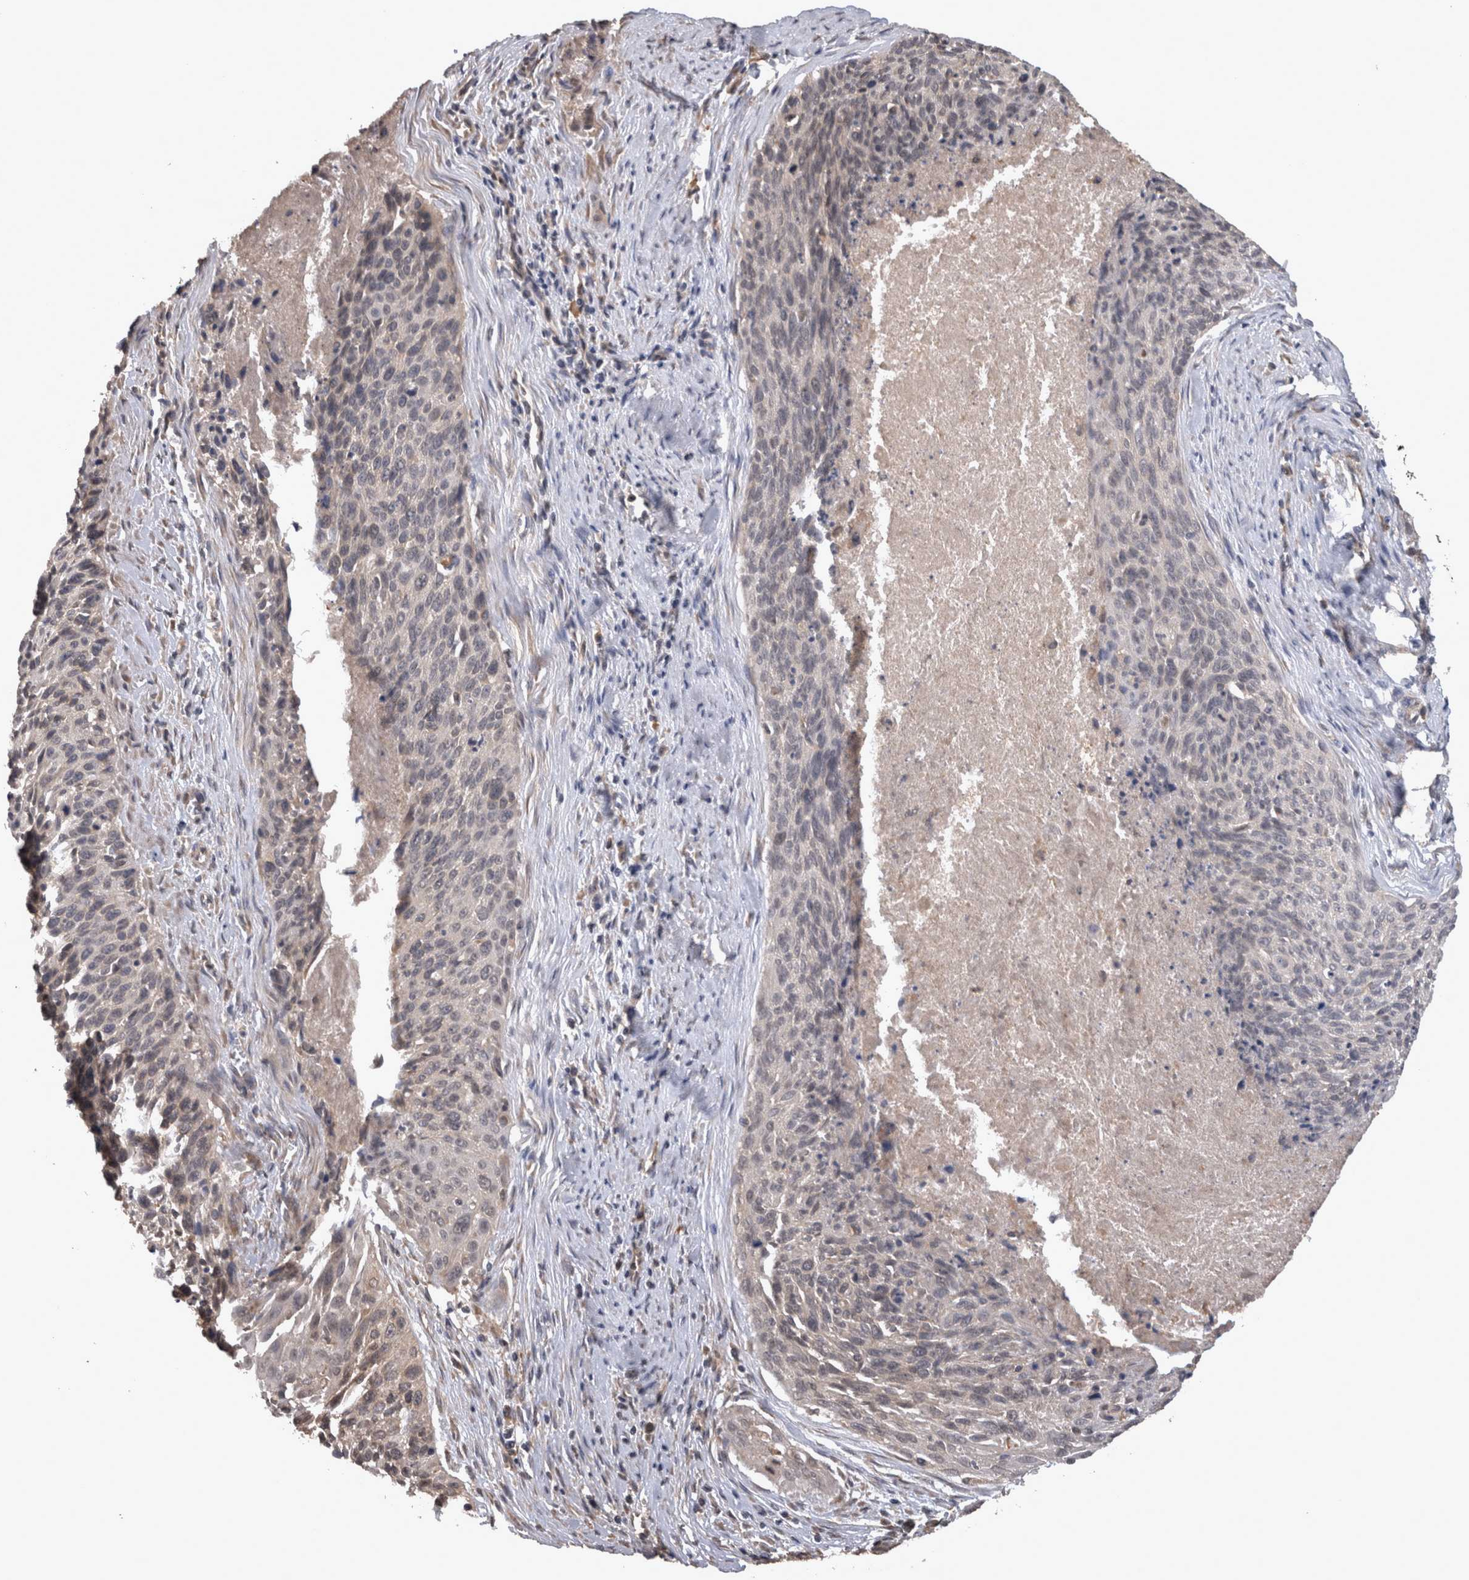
{"staining": {"intensity": "negative", "quantity": "none", "location": "none"}, "tissue": "cervical cancer", "cell_type": "Tumor cells", "image_type": "cancer", "snomed": [{"axis": "morphology", "description": "Squamous cell carcinoma, NOS"}, {"axis": "topography", "description": "Cervix"}], "caption": "Immunohistochemical staining of human cervical cancer reveals no significant expression in tumor cells. (Stains: DAB immunohistochemistry (IHC) with hematoxylin counter stain, Microscopy: brightfield microscopy at high magnification).", "gene": "TMED7", "patient": {"sex": "female", "age": 55}}